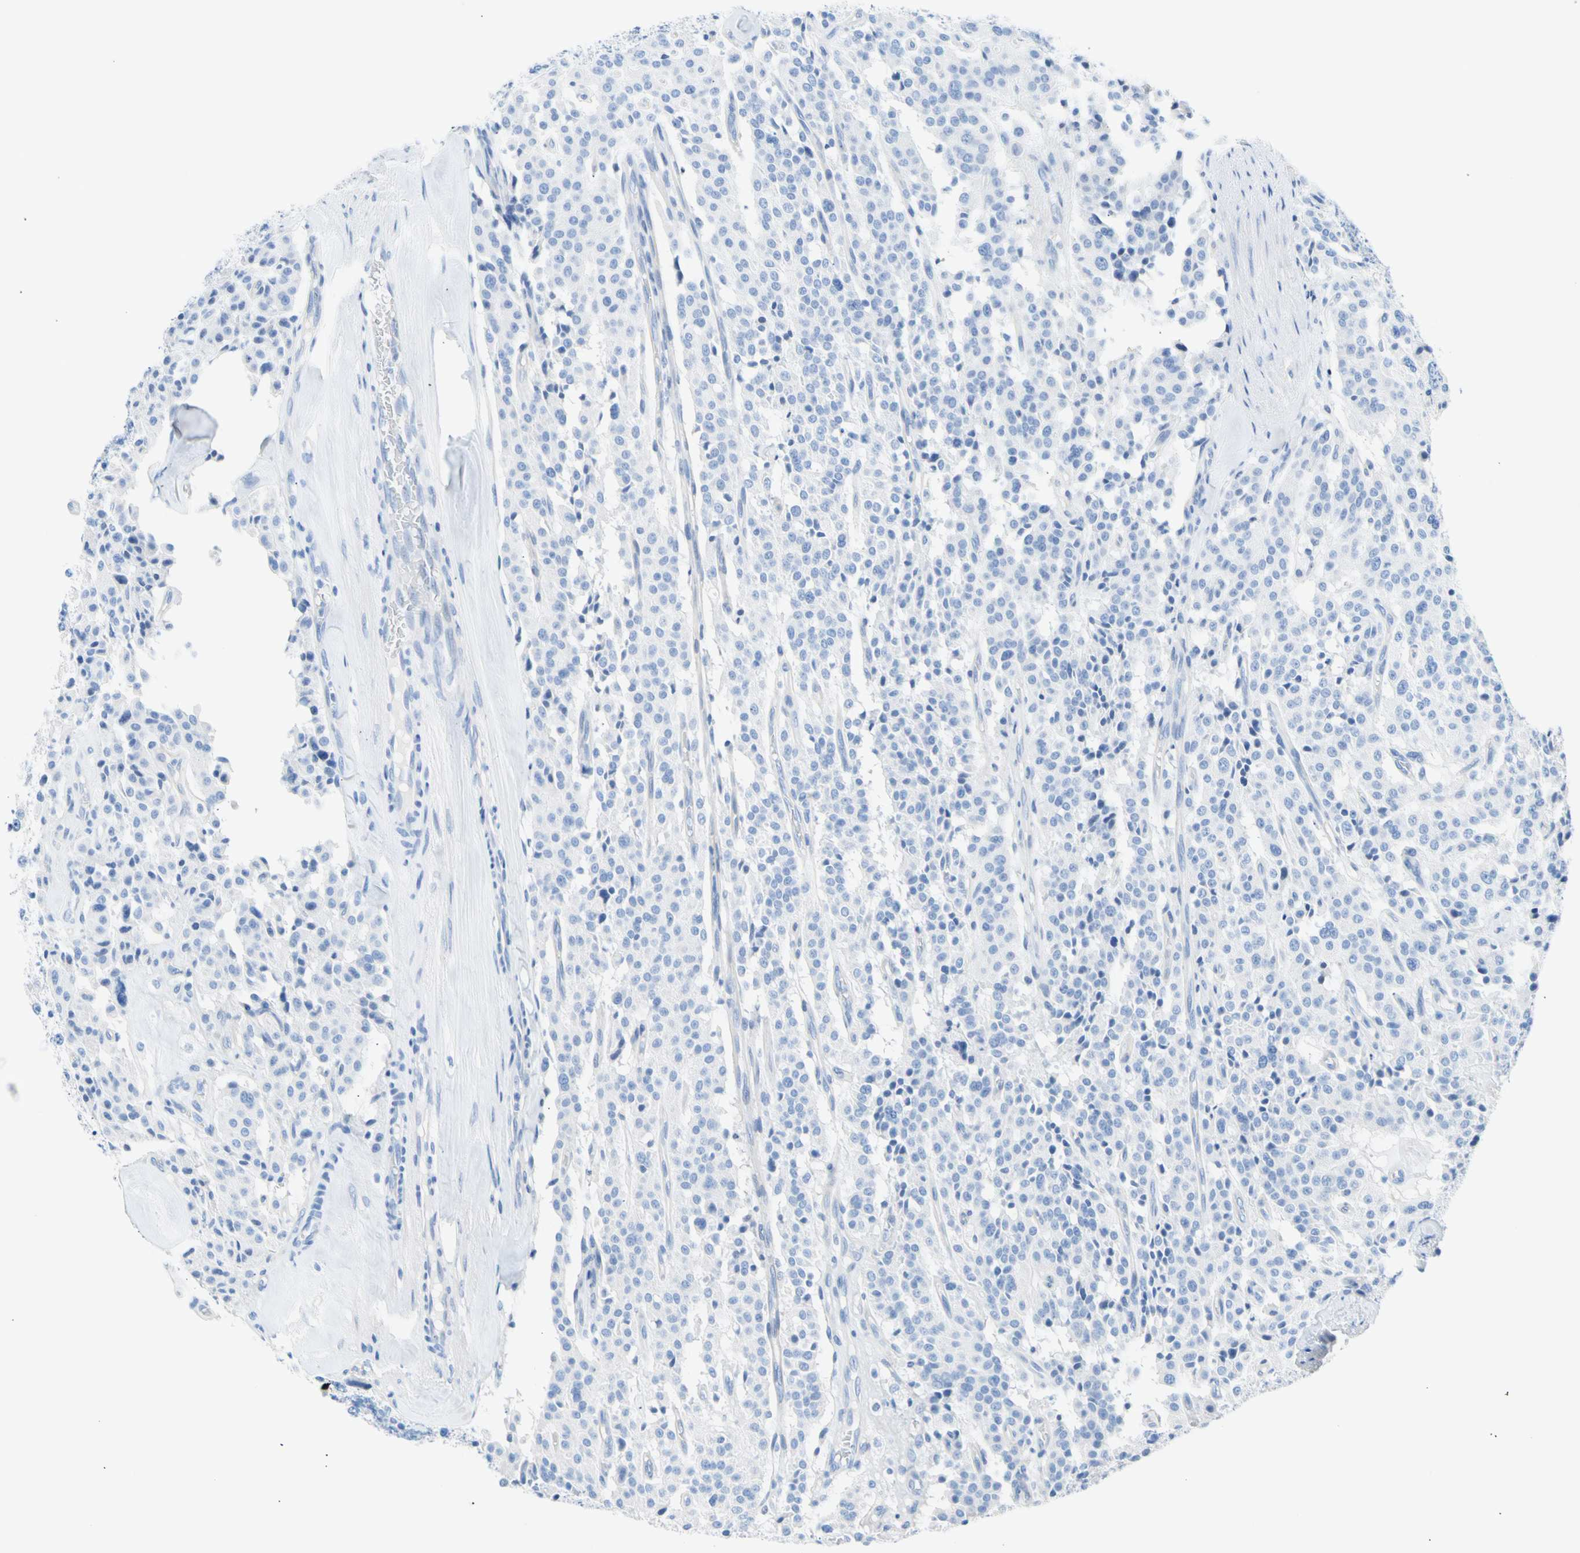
{"staining": {"intensity": "negative", "quantity": "none", "location": "none"}, "tissue": "carcinoid", "cell_type": "Tumor cells", "image_type": "cancer", "snomed": [{"axis": "morphology", "description": "Carcinoid, malignant, NOS"}, {"axis": "topography", "description": "Lung"}], "caption": "High magnification brightfield microscopy of malignant carcinoid stained with DAB (3,3'-diaminobenzidine) (brown) and counterstained with hematoxylin (blue): tumor cells show no significant positivity.", "gene": "CEL", "patient": {"sex": "male", "age": 30}}